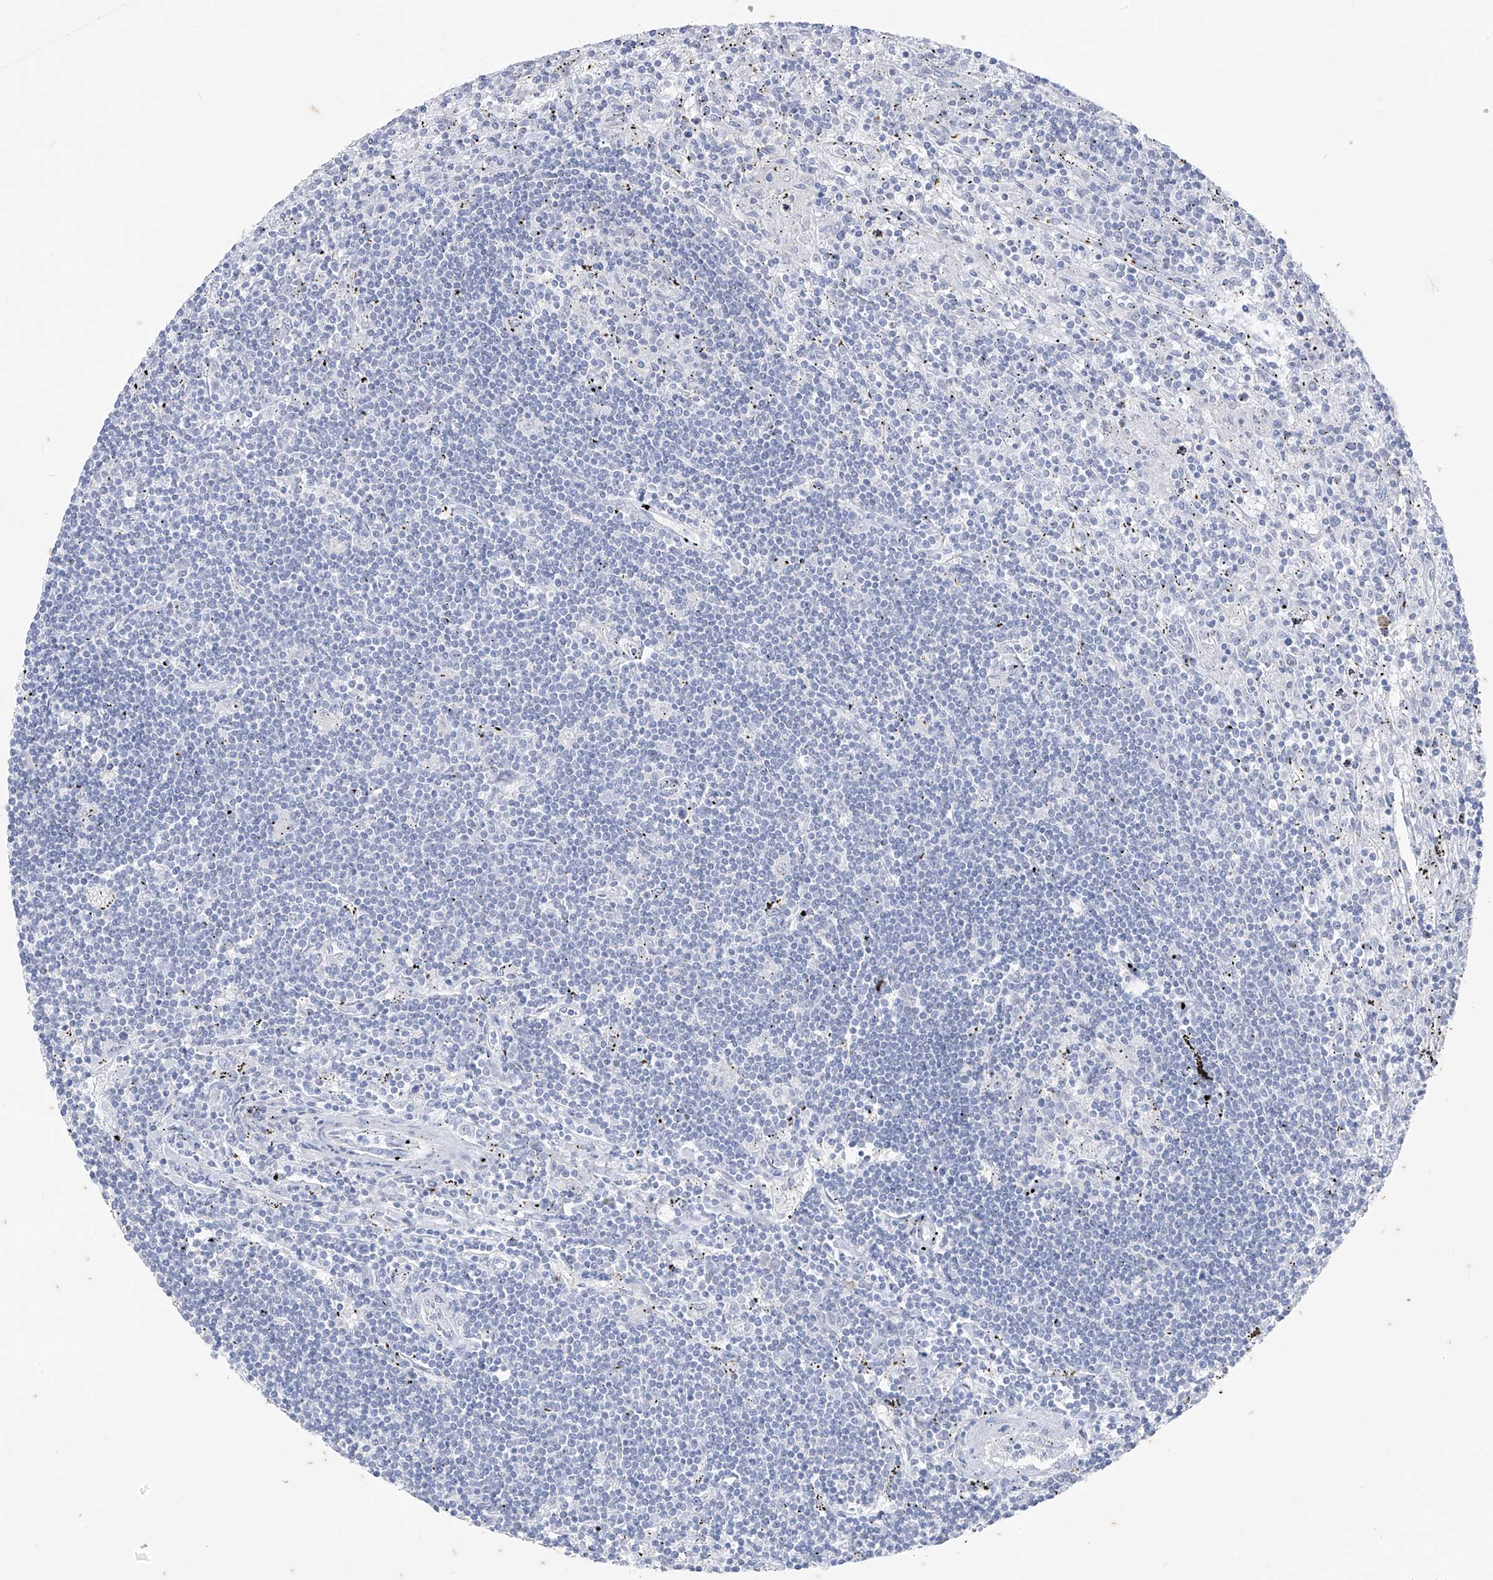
{"staining": {"intensity": "negative", "quantity": "none", "location": "none"}, "tissue": "lymphoma", "cell_type": "Tumor cells", "image_type": "cancer", "snomed": [{"axis": "morphology", "description": "Malignant lymphoma, non-Hodgkin's type, Low grade"}, {"axis": "topography", "description": "Spleen"}], "caption": "High power microscopy image of an IHC image of malignant lymphoma, non-Hodgkin's type (low-grade), revealing no significant staining in tumor cells.", "gene": "CX3CR1", "patient": {"sex": "male", "age": 76}}